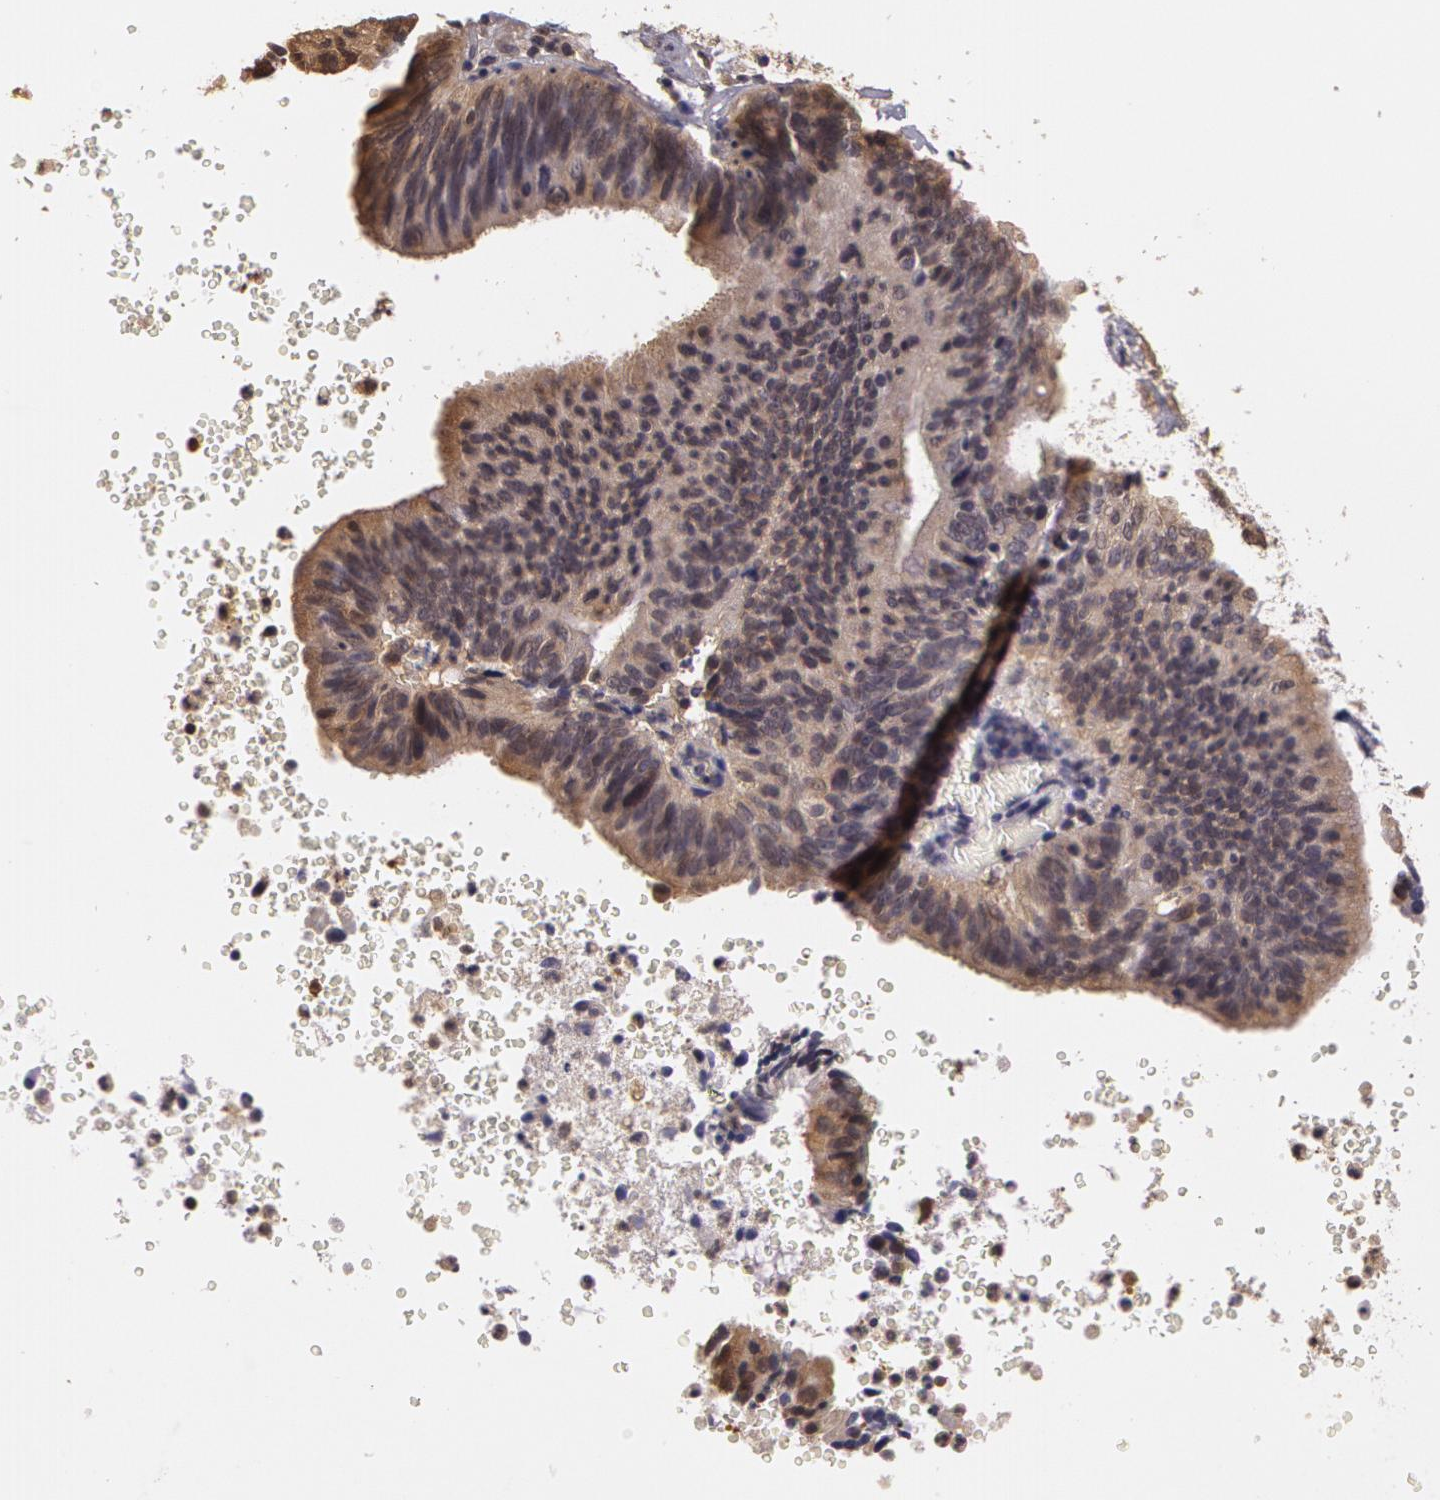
{"staining": {"intensity": "negative", "quantity": "none", "location": "none"}, "tissue": "ovarian cancer", "cell_type": "Tumor cells", "image_type": "cancer", "snomed": [{"axis": "morphology", "description": "Carcinoma, endometroid"}, {"axis": "topography", "description": "Ovary"}], "caption": "DAB (3,3'-diaminobenzidine) immunohistochemical staining of human endometroid carcinoma (ovarian) reveals no significant expression in tumor cells.", "gene": "AHSA1", "patient": {"sex": "female", "age": 52}}